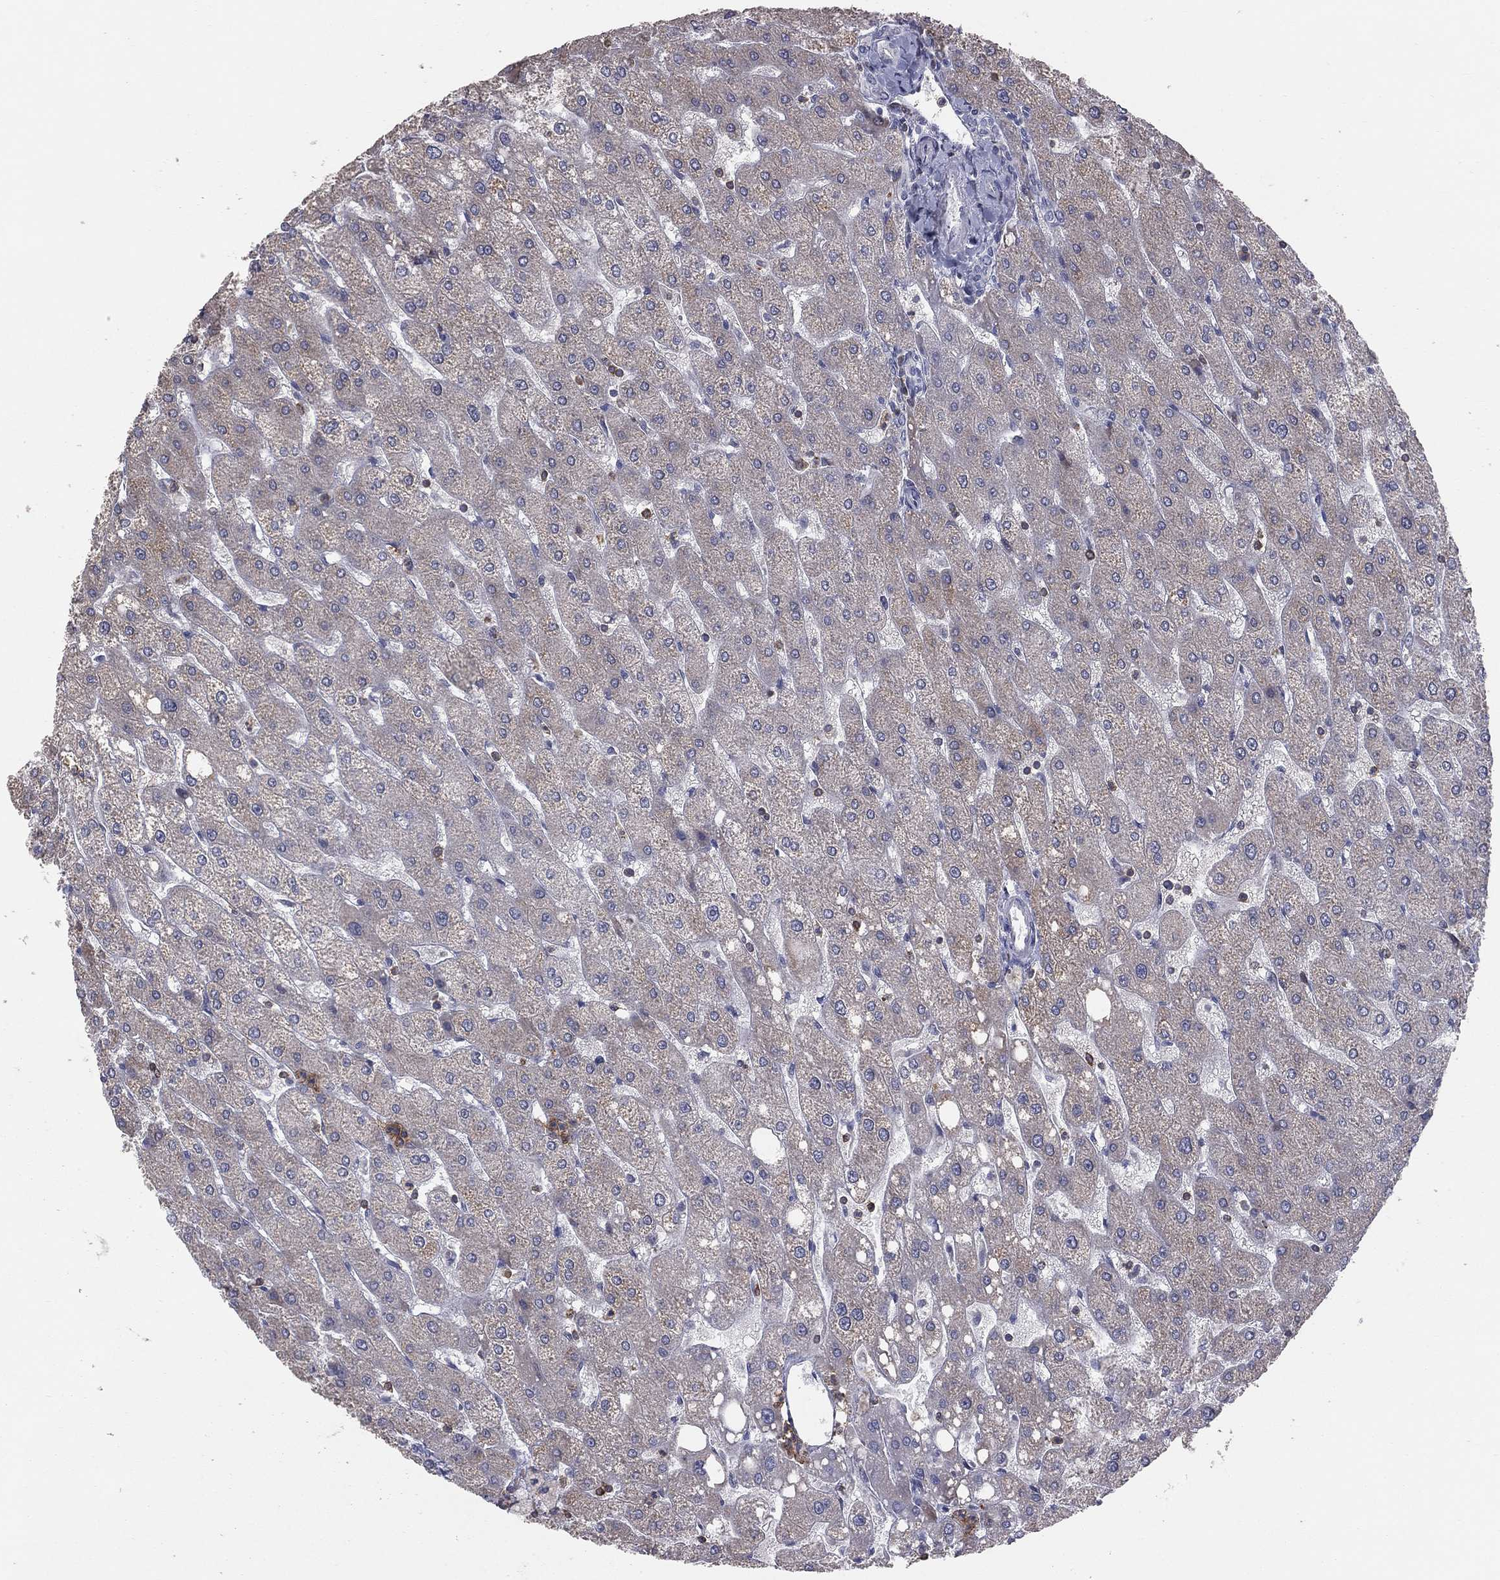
{"staining": {"intensity": "negative", "quantity": "none", "location": "none"}, "tissue": "liver", "cell_type": "Cholangiocytes", "image_type": "normal", "snomed": [{"axis": "morphology", "description": "Normal tissue, NOS"}, {"axis": "topography", "description": "Liver"}], "caption": "Immunohistochemistry micrograph of unremarkable liver: liver stained with DAB (3,3'-diaminobenzidine) reveals no significant protein positivity in cholangiocytes. (DAB IHC, high magnification).", "gene": "PSTPIP1", "patient": {"sex": "male", "age": 67}}